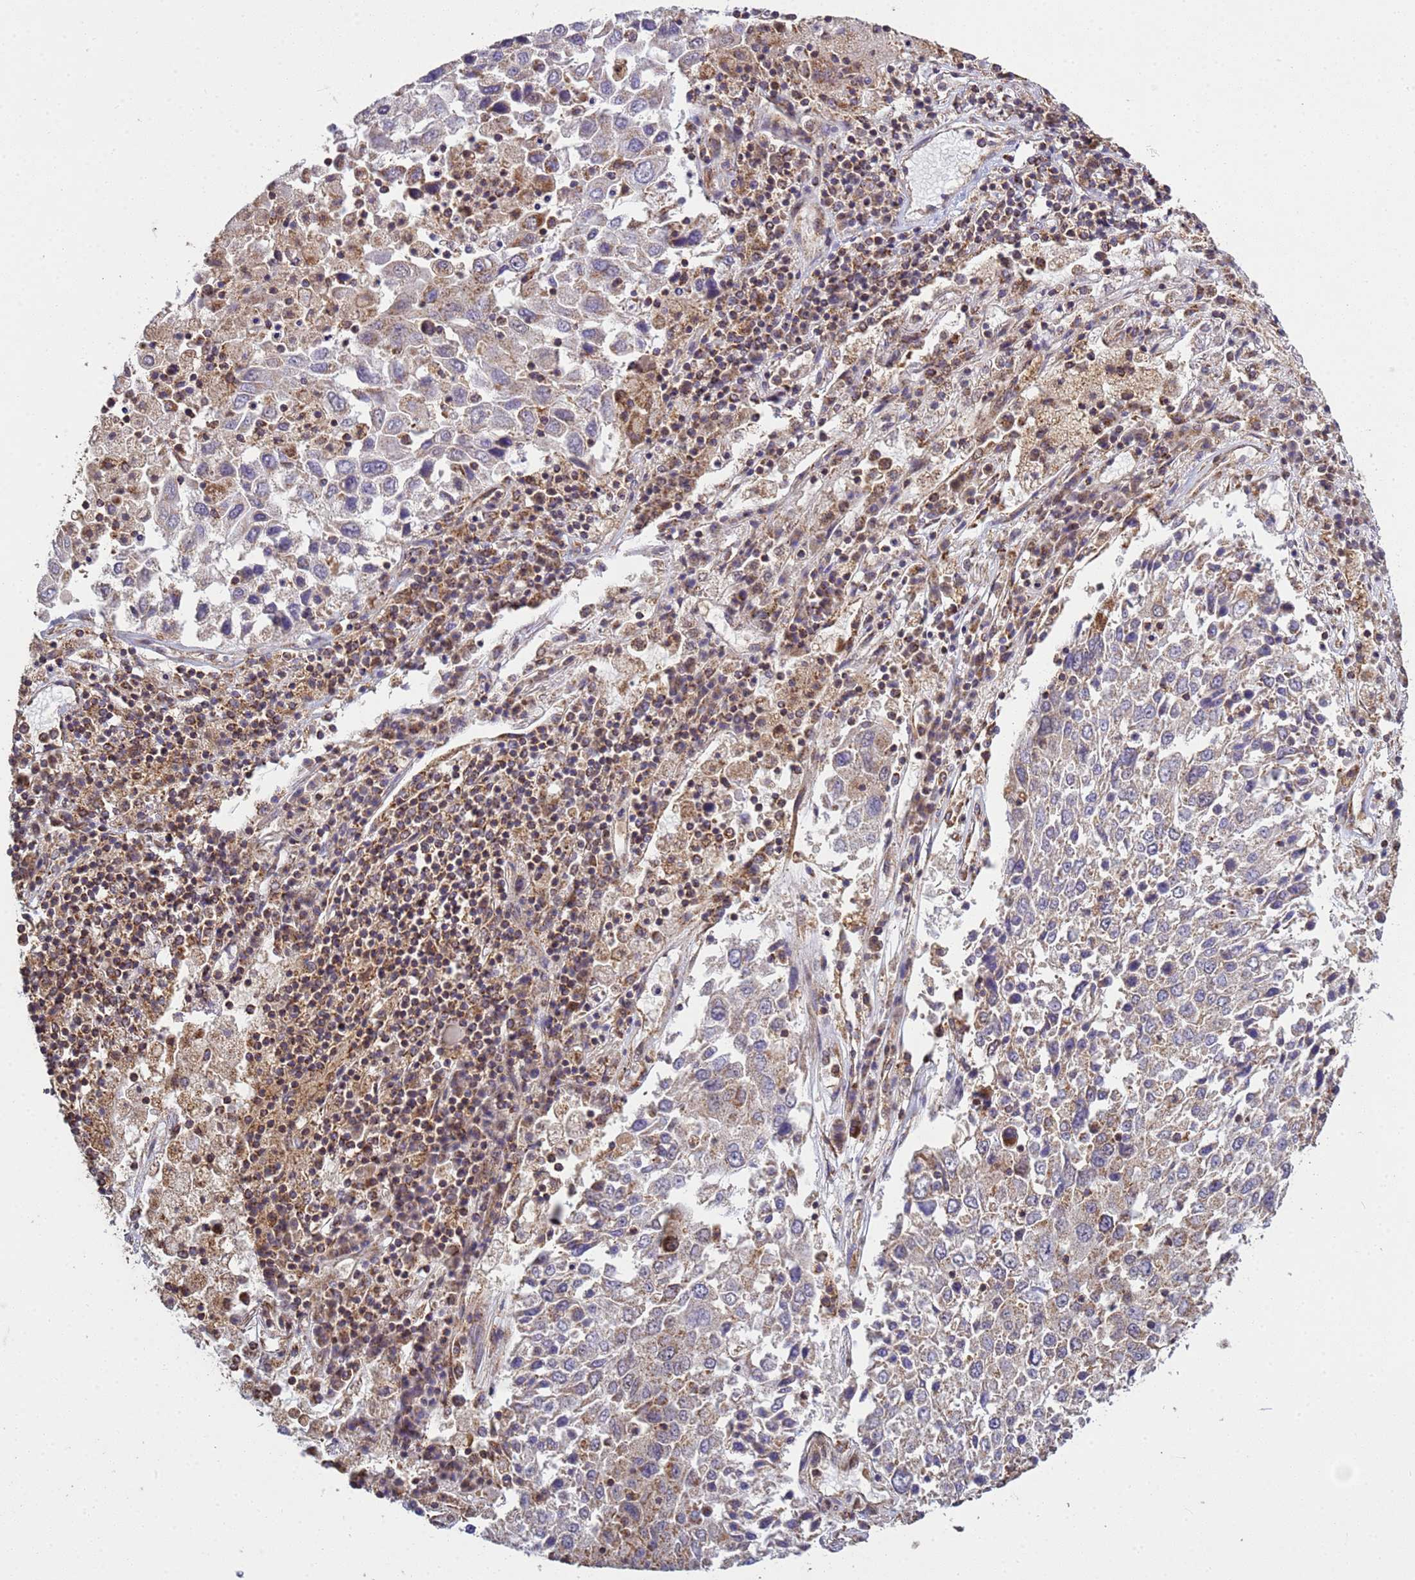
{"staining": {"intensity": "weak", "quantity": "25%-75%", "location": "cytoplasmic/membranous"}, "tissue": "lung cancer", "cell_type": "Tumor cells", "image_type": "cancer", "snomed": [{"axis": "morphology", "description": "Squamous cell carcinoma, NOS"}, {"axis": "topography", "description": "Lung"}], "caption": "DAB (3,3'-diaminobenzidine) immunohistochemical staining of human squamous cell carcinoma (lung) reveals weak cytoplasmic/membranous protein staining in approximately 25%-75% of tumor cells. (DAB (3,3'-diaminobenzidine) IHC, brown staining for protein, blue staining for nuclei).", "gene": "P2RX7", "patient": {"sex": "male", "age": 65}}